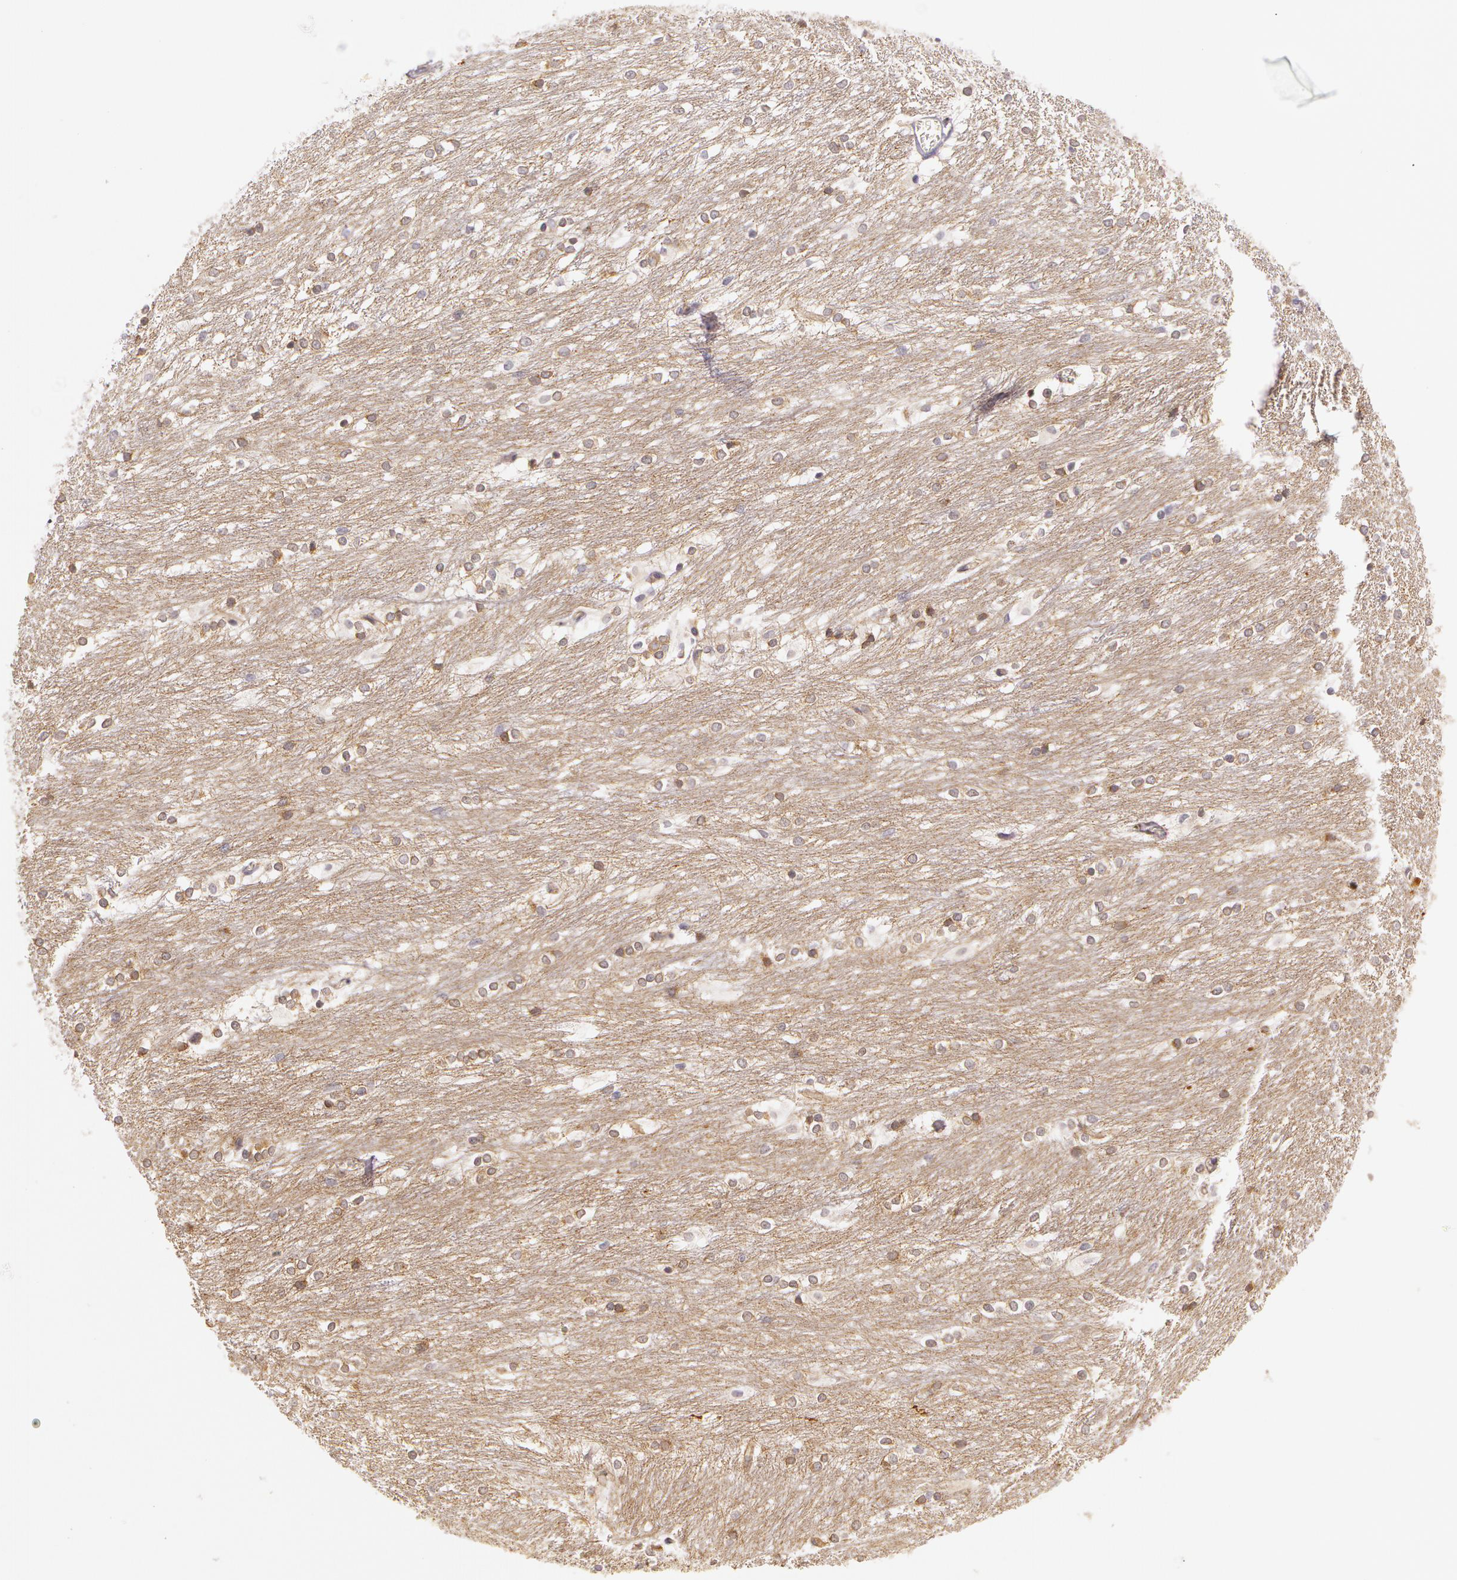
{"staining": {"intensity": "weak", "quantity": "25%-75%", "location": "cytoplasmic/membranous"}, "tissue": "caudate", "cell_type": "Glial cells", "image_type": "normal", "snomed": [{"axis": "morphology", "description": "Normal tissue, NOS"}, {"axis": "topography", "description": "Lateral ventricle wall"}], "caption": "Protein staining reveals weak cytoplasmic/membranous staining in approximately 25%-75% of glial cells in unremarkable caudate.", "gene": "APP", "patient": {"sex": "female", "age": 19}}